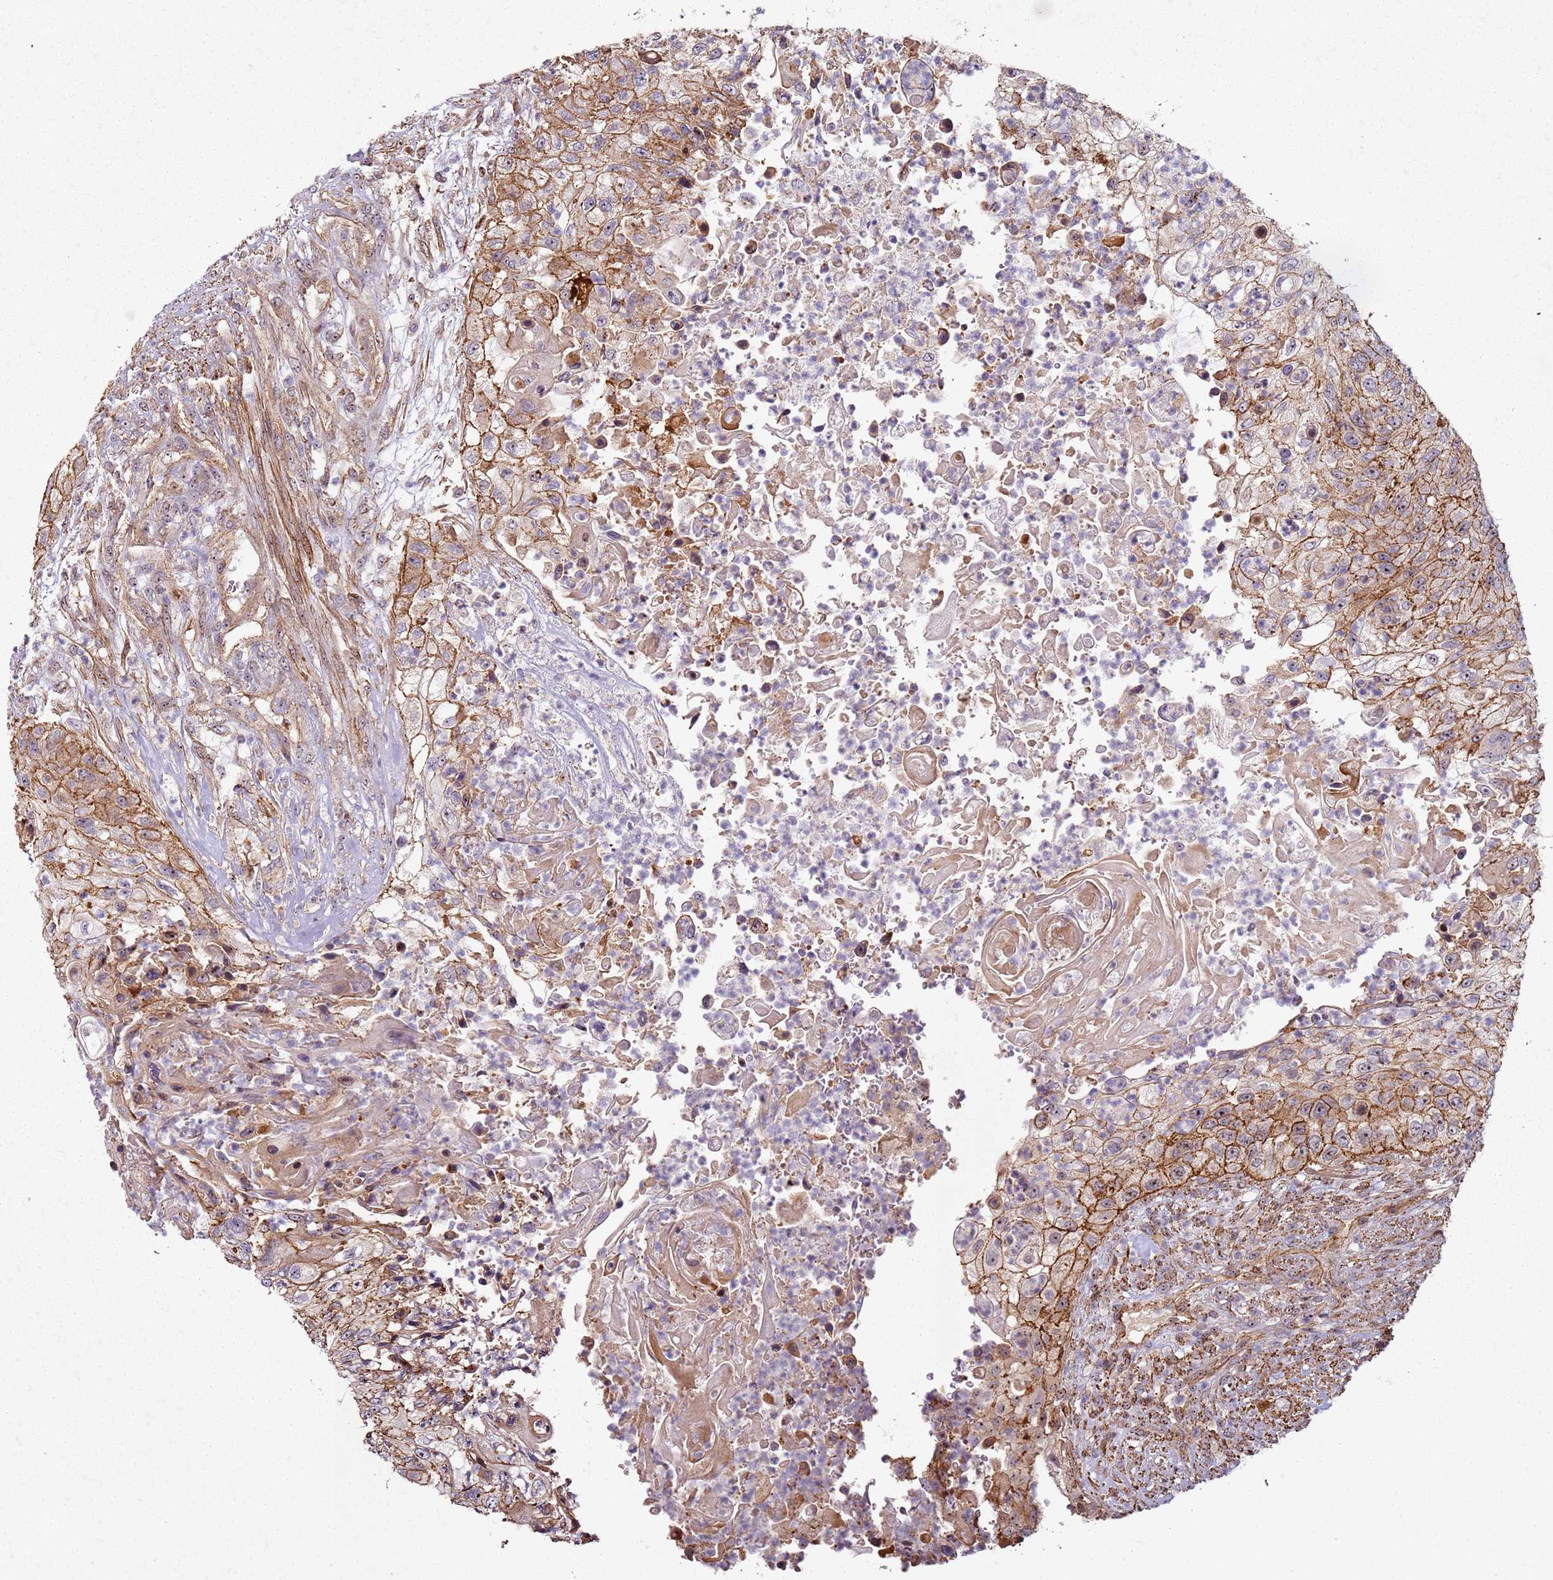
{"staining": {"intensity": "strong", "quantity": ">75%", "location": "cytoplasmic/membranous"}, "tissue": "urothelial cancer", "cell_type": "Tumor cells", "image_type": "cancer", "snomed": [{"axis": "morphology", "description": "Urothelial carcinoma, High grade"}, {"axis": "topography", "description": "Urinary bladder"}], "caption": "Immunohistochemistry (IHC) of urothelial cancer reveals high levels of strong cytoplasmic/membranous positivity in about >75% of tumor cells. (DAB (3,3'-diaminobenzidine) = brown stain, brightfield microscopy at high magnification).", "gene": "C2CD4B", "patient": {"sex": "female", "age": 60}}